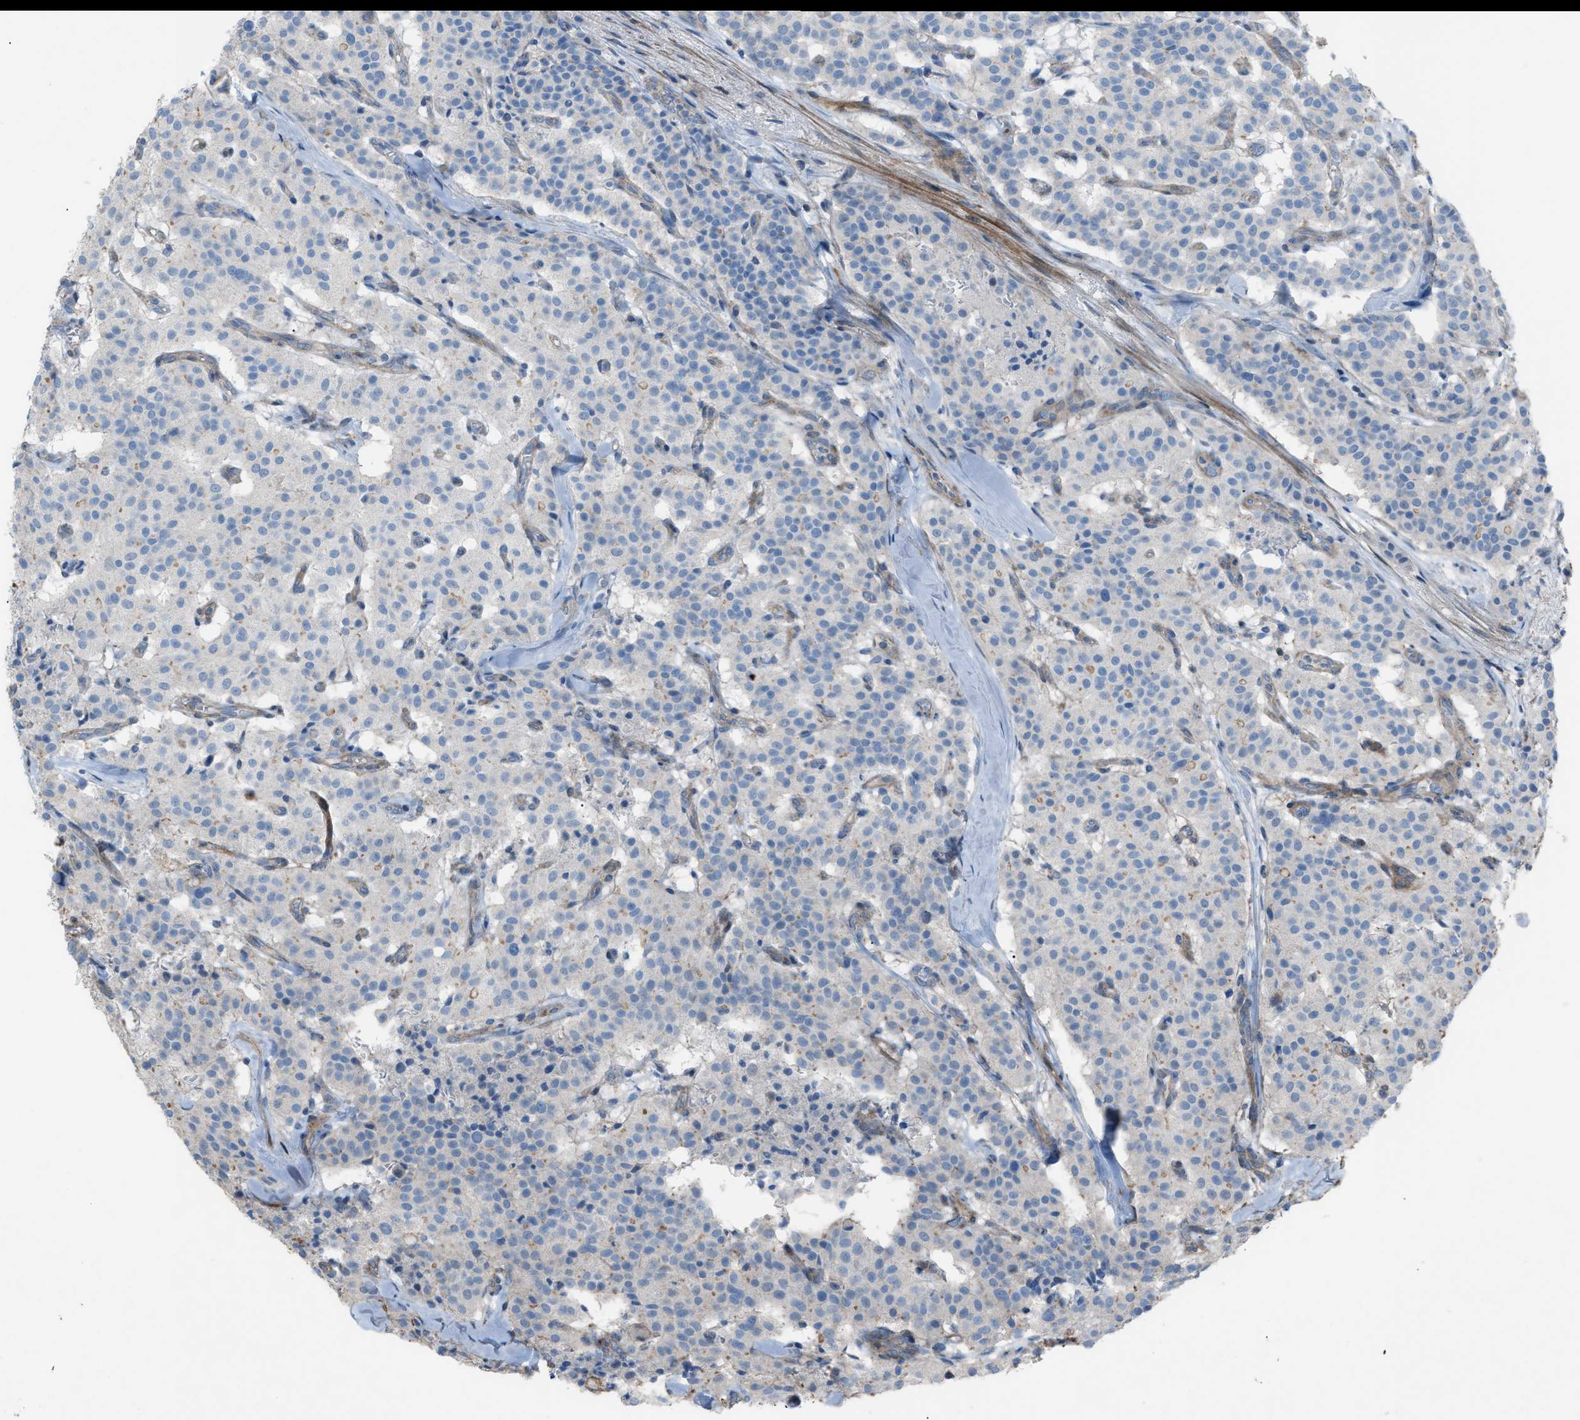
{"staining": {"intensity": "negative", "quantity": "none", "location": "none"}, "tissue": "carcinoid", "cell_type": "Tumor cells", "image_type": "cancer", "snomed": [{"axis": "morphology", "description": "Carcinoid, malignant, NOS"}, {"axis": "topography", "description": "Lung"}], "caption": "This is a micrograph of immunohistochemistry staining of carcinoid, which shows no staining in tumor cells. (IHC, brightfield microscopy, high magnification).", "gene": "NCK2", "patient": {"sex": "male", "age": 30}}